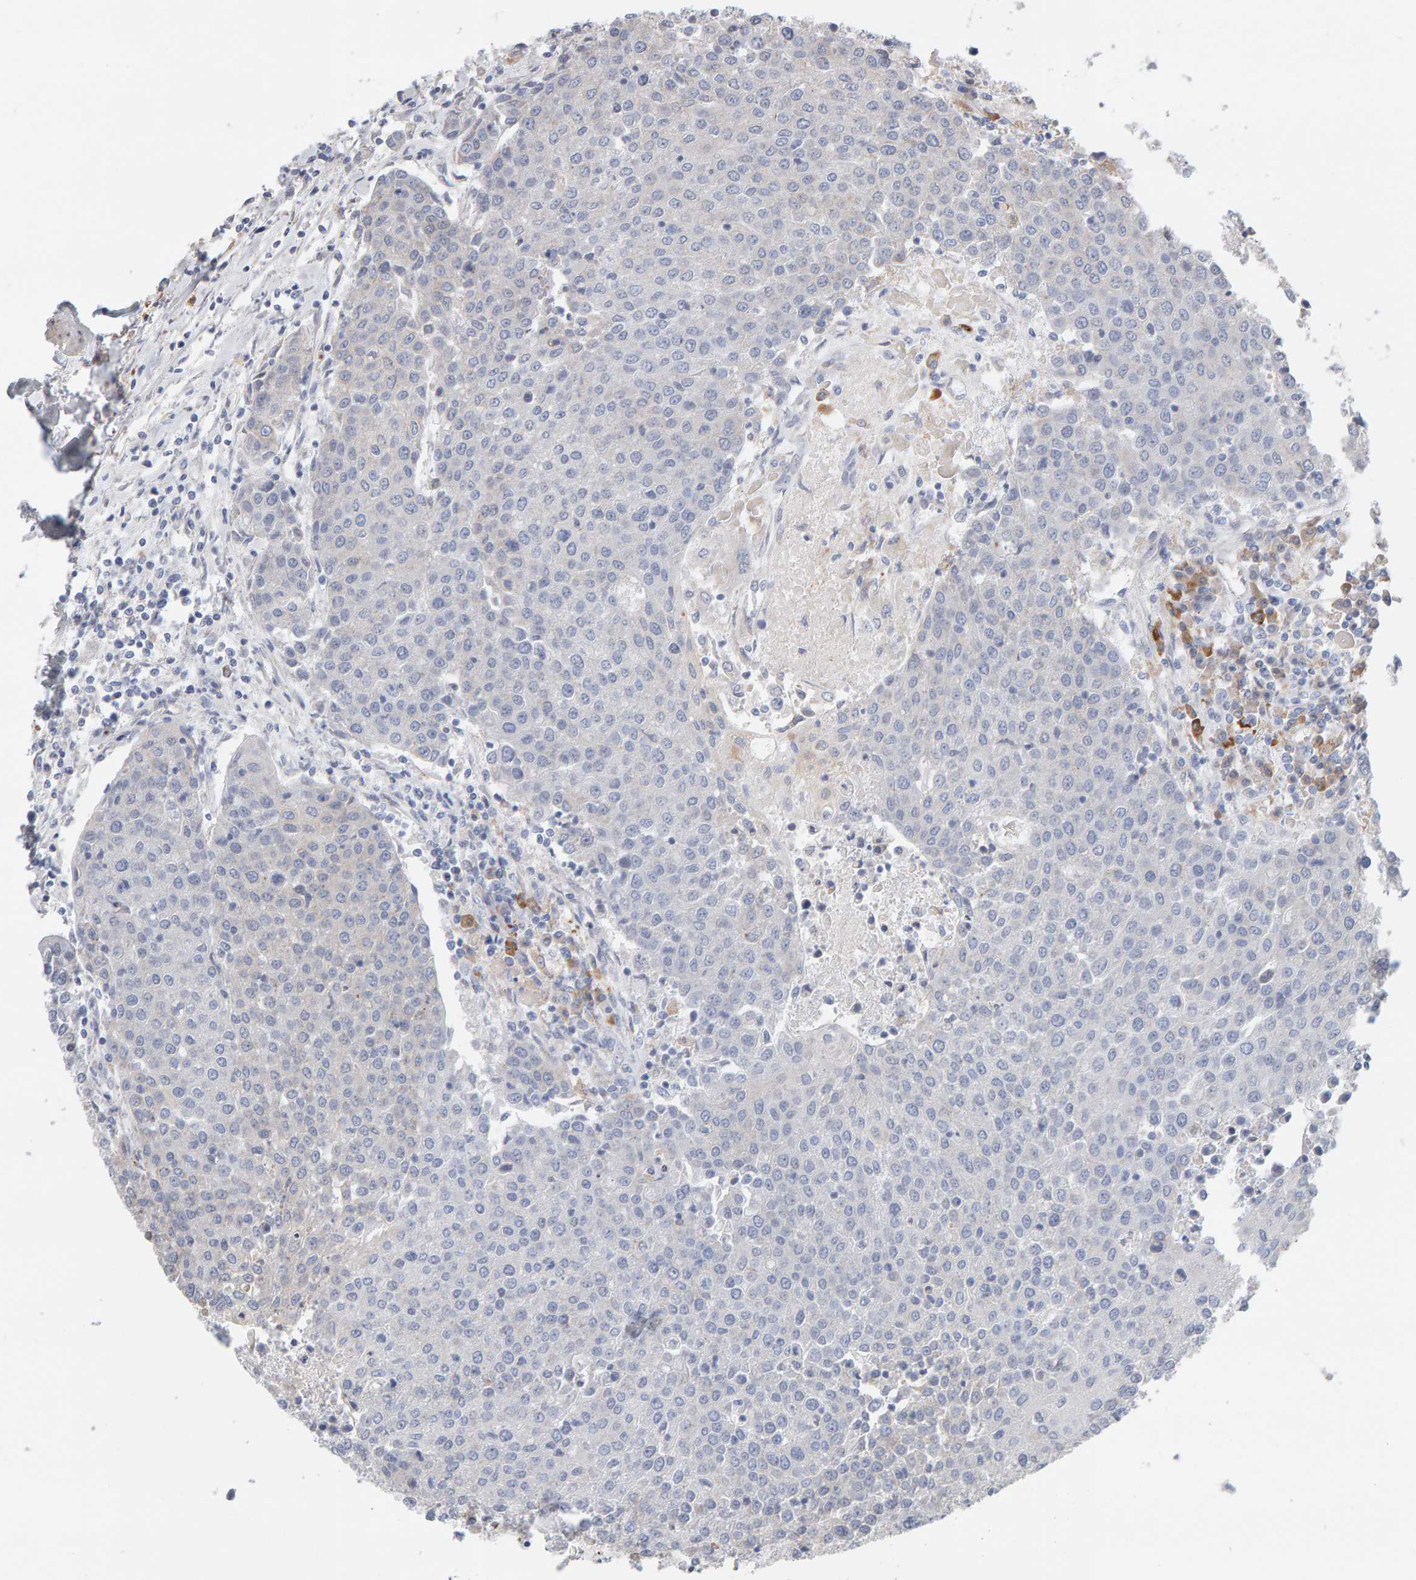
{"staining": {"intensity": "negative", "quantity": "none", "location": "none"}, "tissue": "urothelial cancer", "cell_type": "Tumor cells", "image_type": "cancer", "snomed": [{"axis": "morphology", "description": "Urothelial carcinoma, High grade"}, {"axis": "topography", "description": "Urinary bladder"}], "caption": "There is no significant expression in tumor cells of urothelial carcinoma (high-grade).", "gene": "ENGASE", "patient": {"sex": "female", "age": 85}}